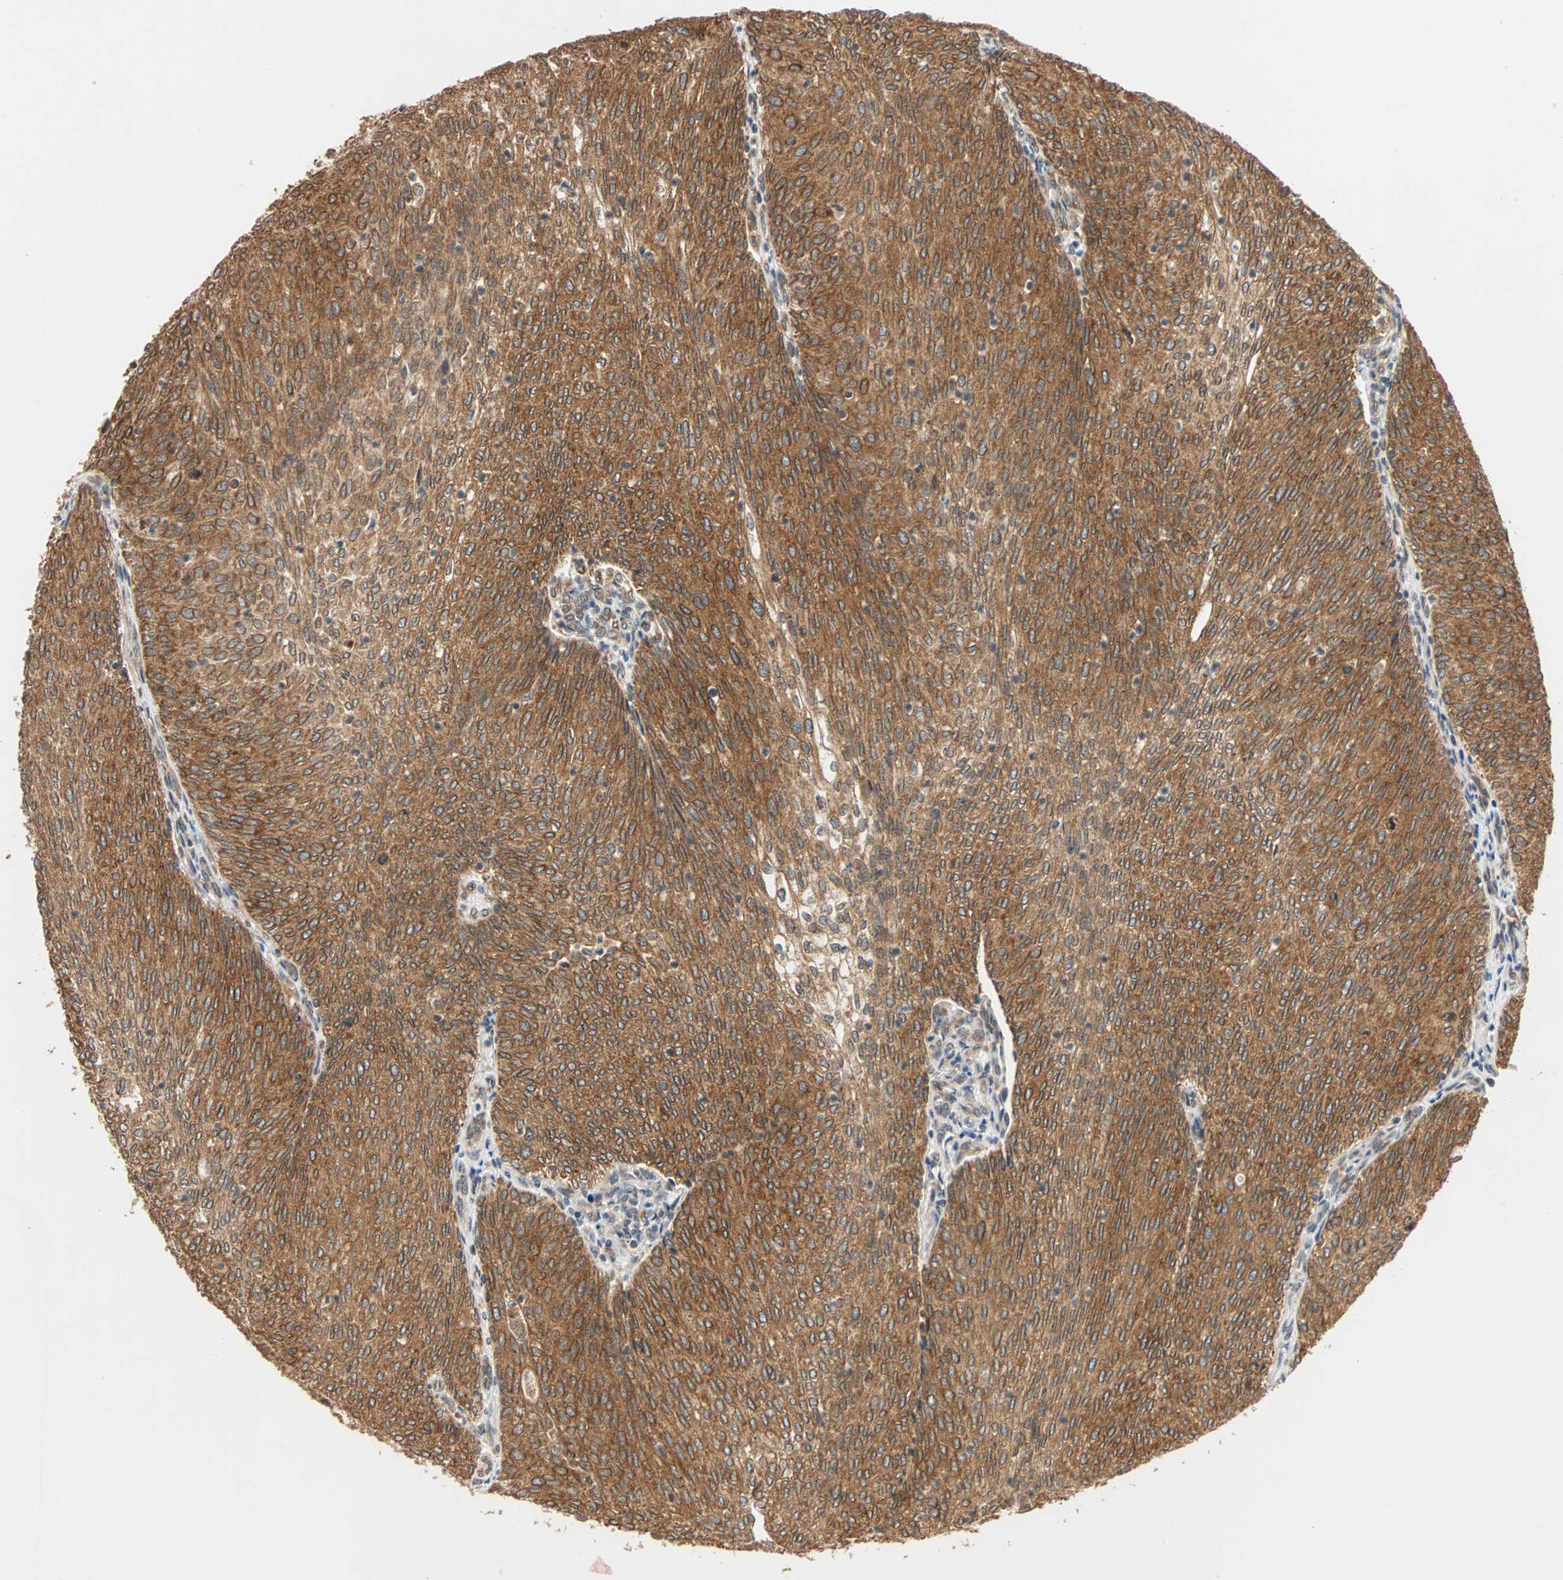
{"staining": {"intensity": "strong", "quantity": ">75%", "location": "cytoplasmic/membranous"}, "tissue": "urothelial cancer", "cell_type": "Tumor cells", "image_type": "cancer", "snomed": [{"axis": "morphology", "description": "Urothelial carcinoma, Low grade"}, {"axis": "topography", "description": "Urinary bladder"}], "caption": "Protein staining shows strong cytoplasmic/membranous staining in approximately >75% of tumor cells in urothelial cancer.", "gene": "AUP1", "patient": {"sex": "female", "age": 79}}